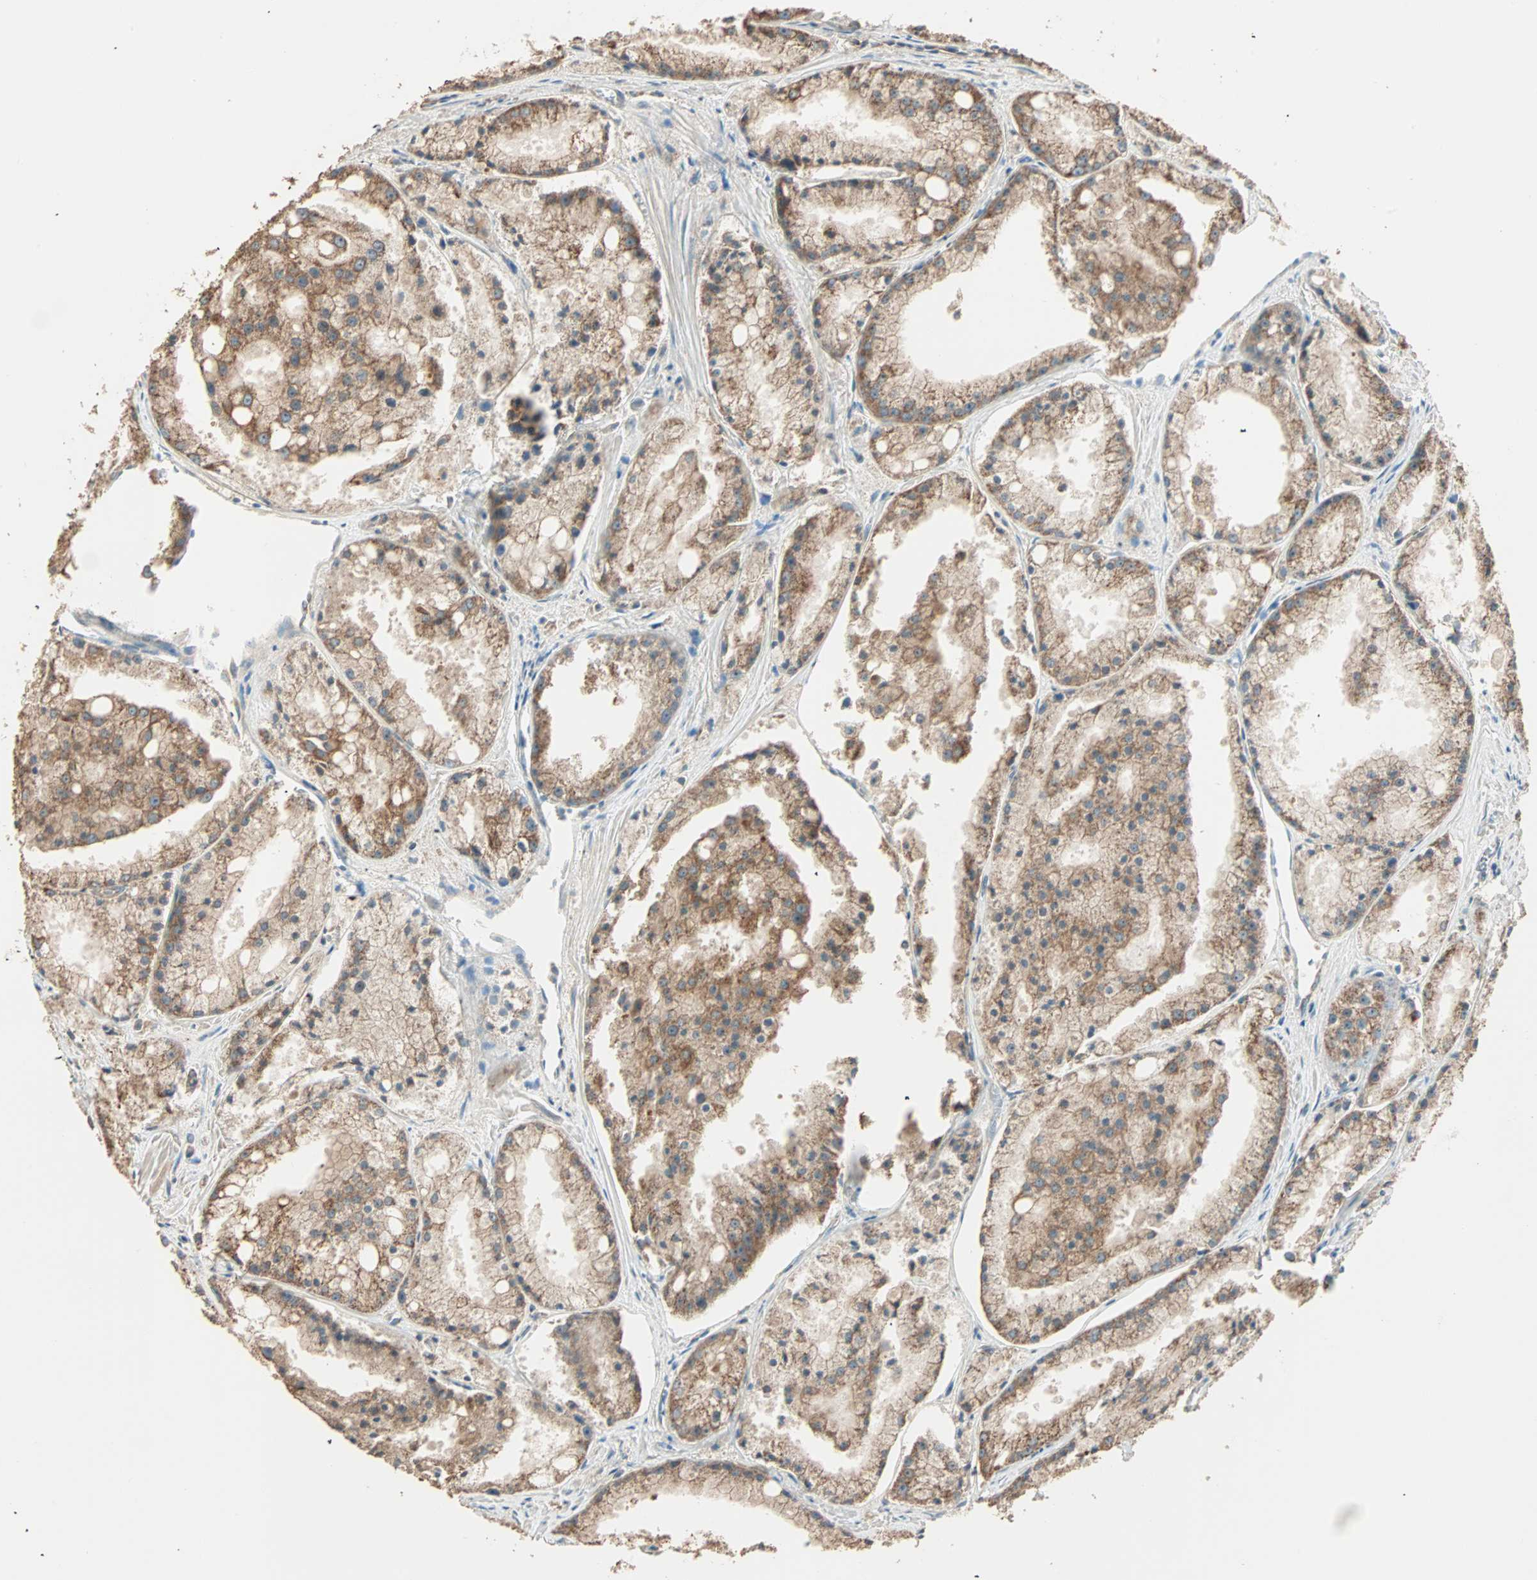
{"staining": {"intensity": "moderate", "quantity": ">75%", "location": "cytoplasmic/membranous"}, "tissue": "prostate cancer", "cell_type": "Tumor cells", "image_type": "cancer", "snomed": [{"axis": "morphology", "description": "Adenocarcinoma, Low grade"}, {"axis": "topography", "description": "Prostate"}], "caption": "Prostate cancer (adenocarcinoma (low-grade)) was stained to show a protein in brown. There is medium levels of moderate cytoplasmic/membranous positivity in approximately >75% of tumor cells.", "gene": "EIF4G2", "patient": {"sex": "male", "age": 64}}